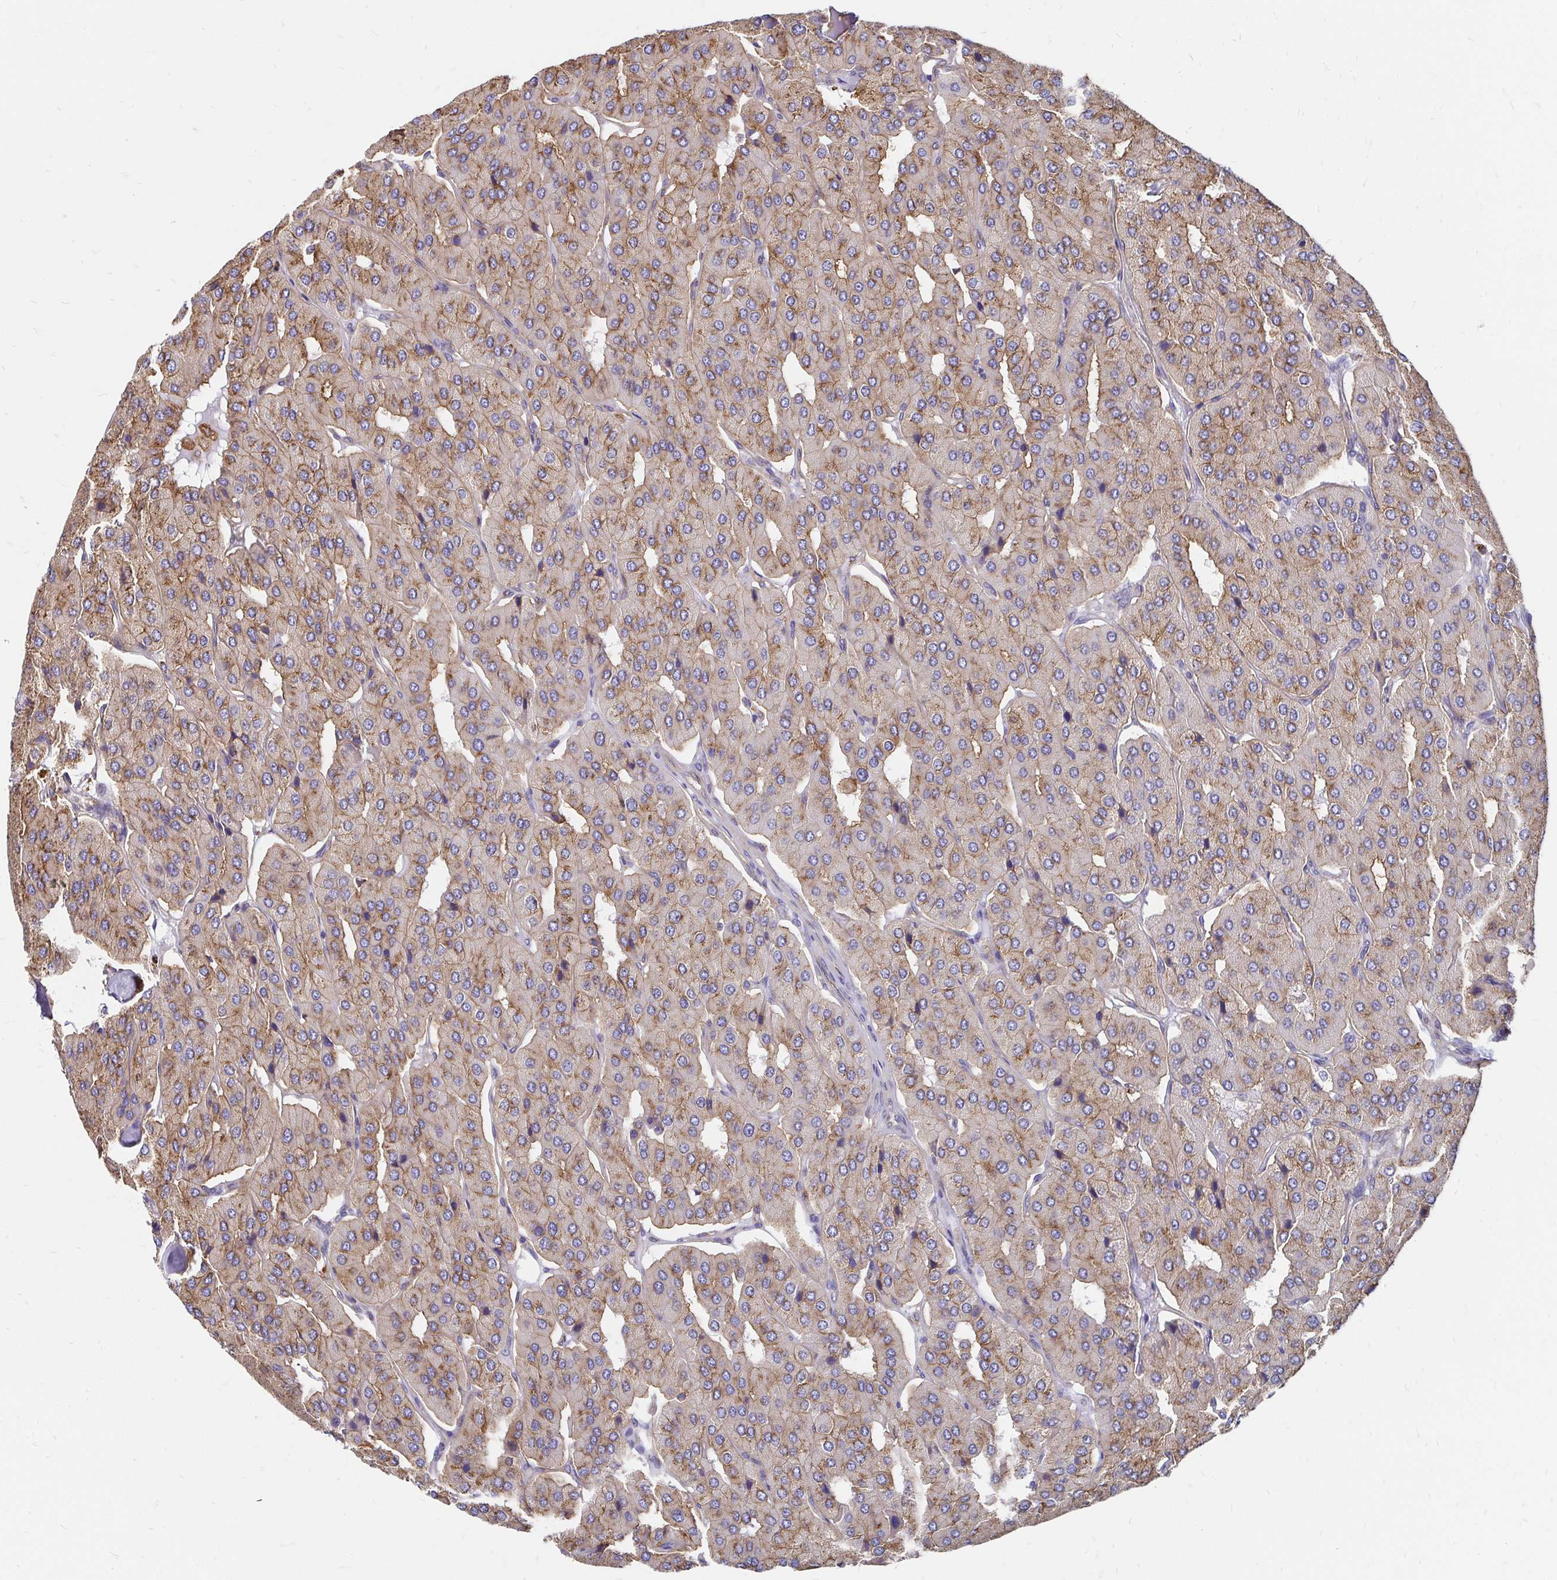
{"staining": {"intensity": "moderate", "quantity": ">75%", "location": "cytoplasmic/membranous"}, "tissue": "parathyroid gland", "cell_type": "Glandular cells", "image_type": "normal", "snomed": [{"axis": "morphology", "description": "Normal tissue, NOS"}, {"axis": "morphology", "description": "Adenoma, NOS"}, {"axis": "topography", "description": "Parathyroid gland"}], "caption": "Moderate cytoplasmic/membranous positivity for a protein is present in about >75% of glandular cells of normal parathyroid gland using immunohistochemistry.", "gene": "CLTC", "patient": {"sex": "female", "age": 86}}